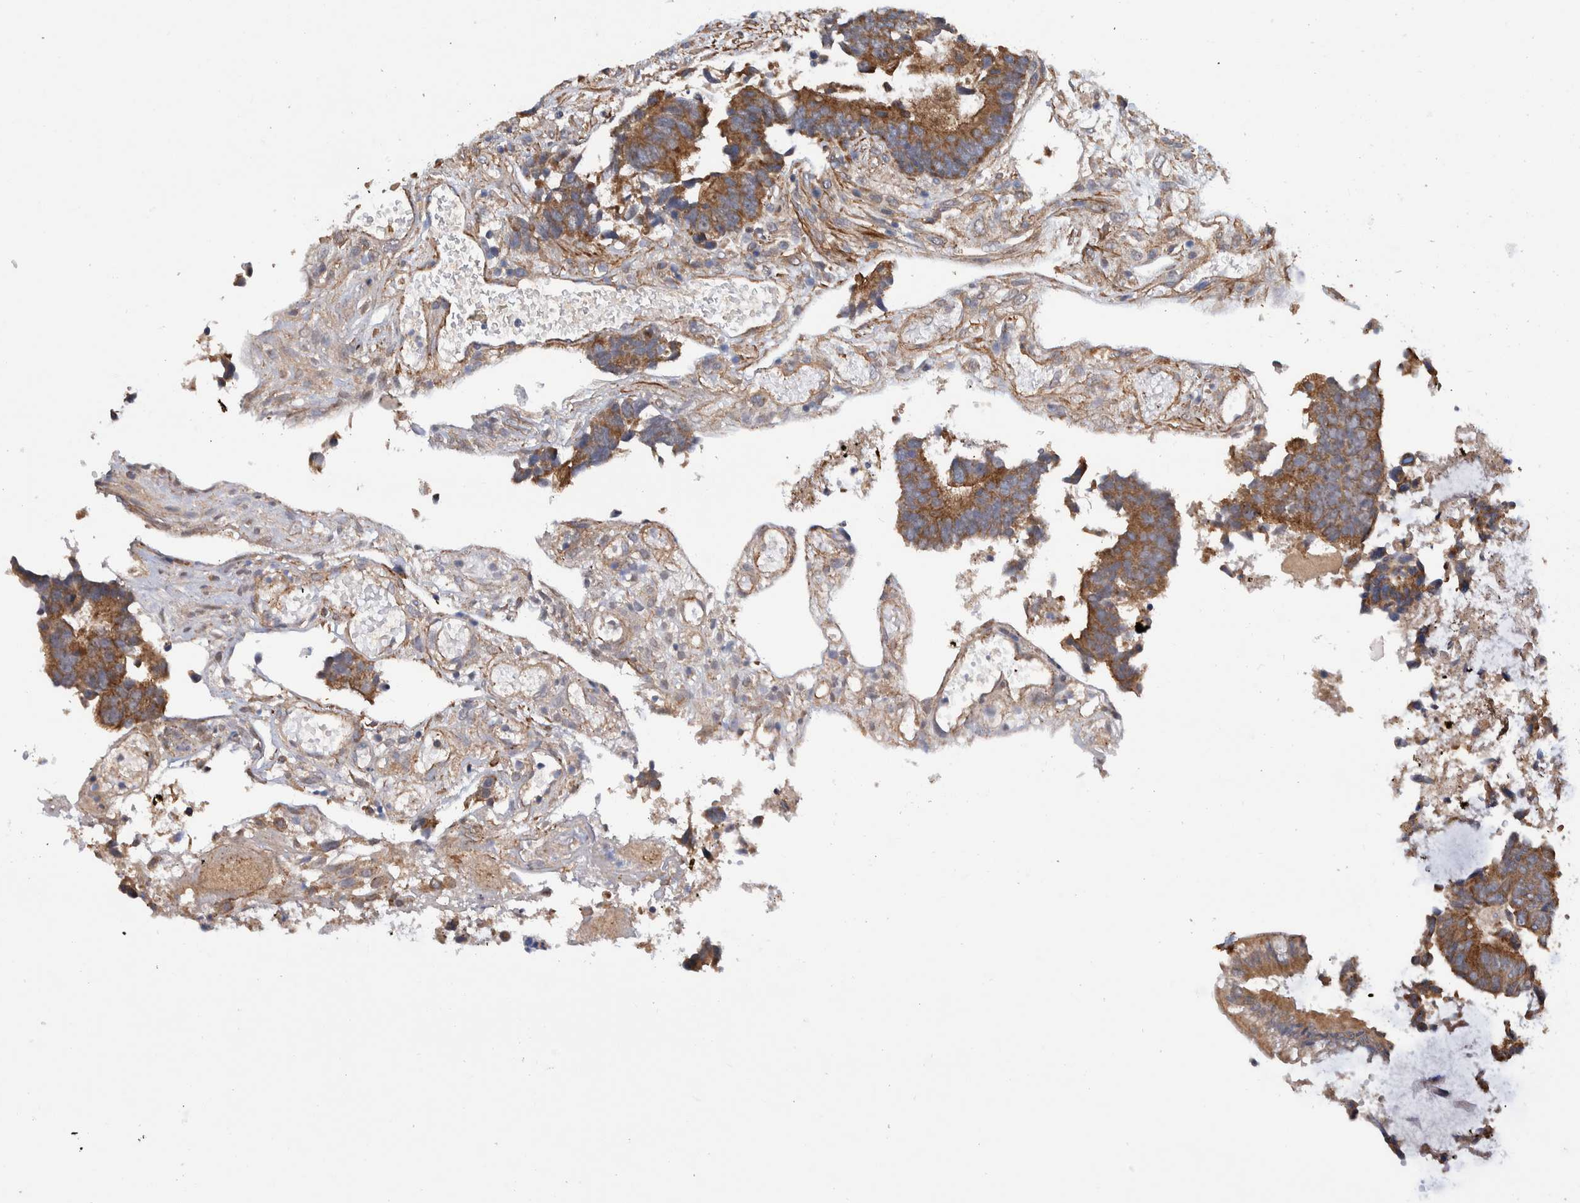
{"staining": {"intensity": "moderate", "quantity": ">75%", "location": "cytoplasmic/membranous"}, "tissue": "colorectal cancer", "cell_type": "Tumor cells", "image_type": "cancer", "snomed": [{"axis": "morphology", "description": "Adenocarcinoma, NOS"}, {"axis": "topography", "description": "Rectum"}], "caption": "IHC micrograph of neoplastic tissue: colorectal cancer (adenocarcinoma) stained using immunohistochemistry (IHC) shows medium levels of moderate protein expression localized specifically in the cytoplasmic/membranous of tumor cells, appearing as a cytoplasmic/membranous brown color.", "gene": "SLC25A10", "patient": {"sex": "male", "age": 84}}